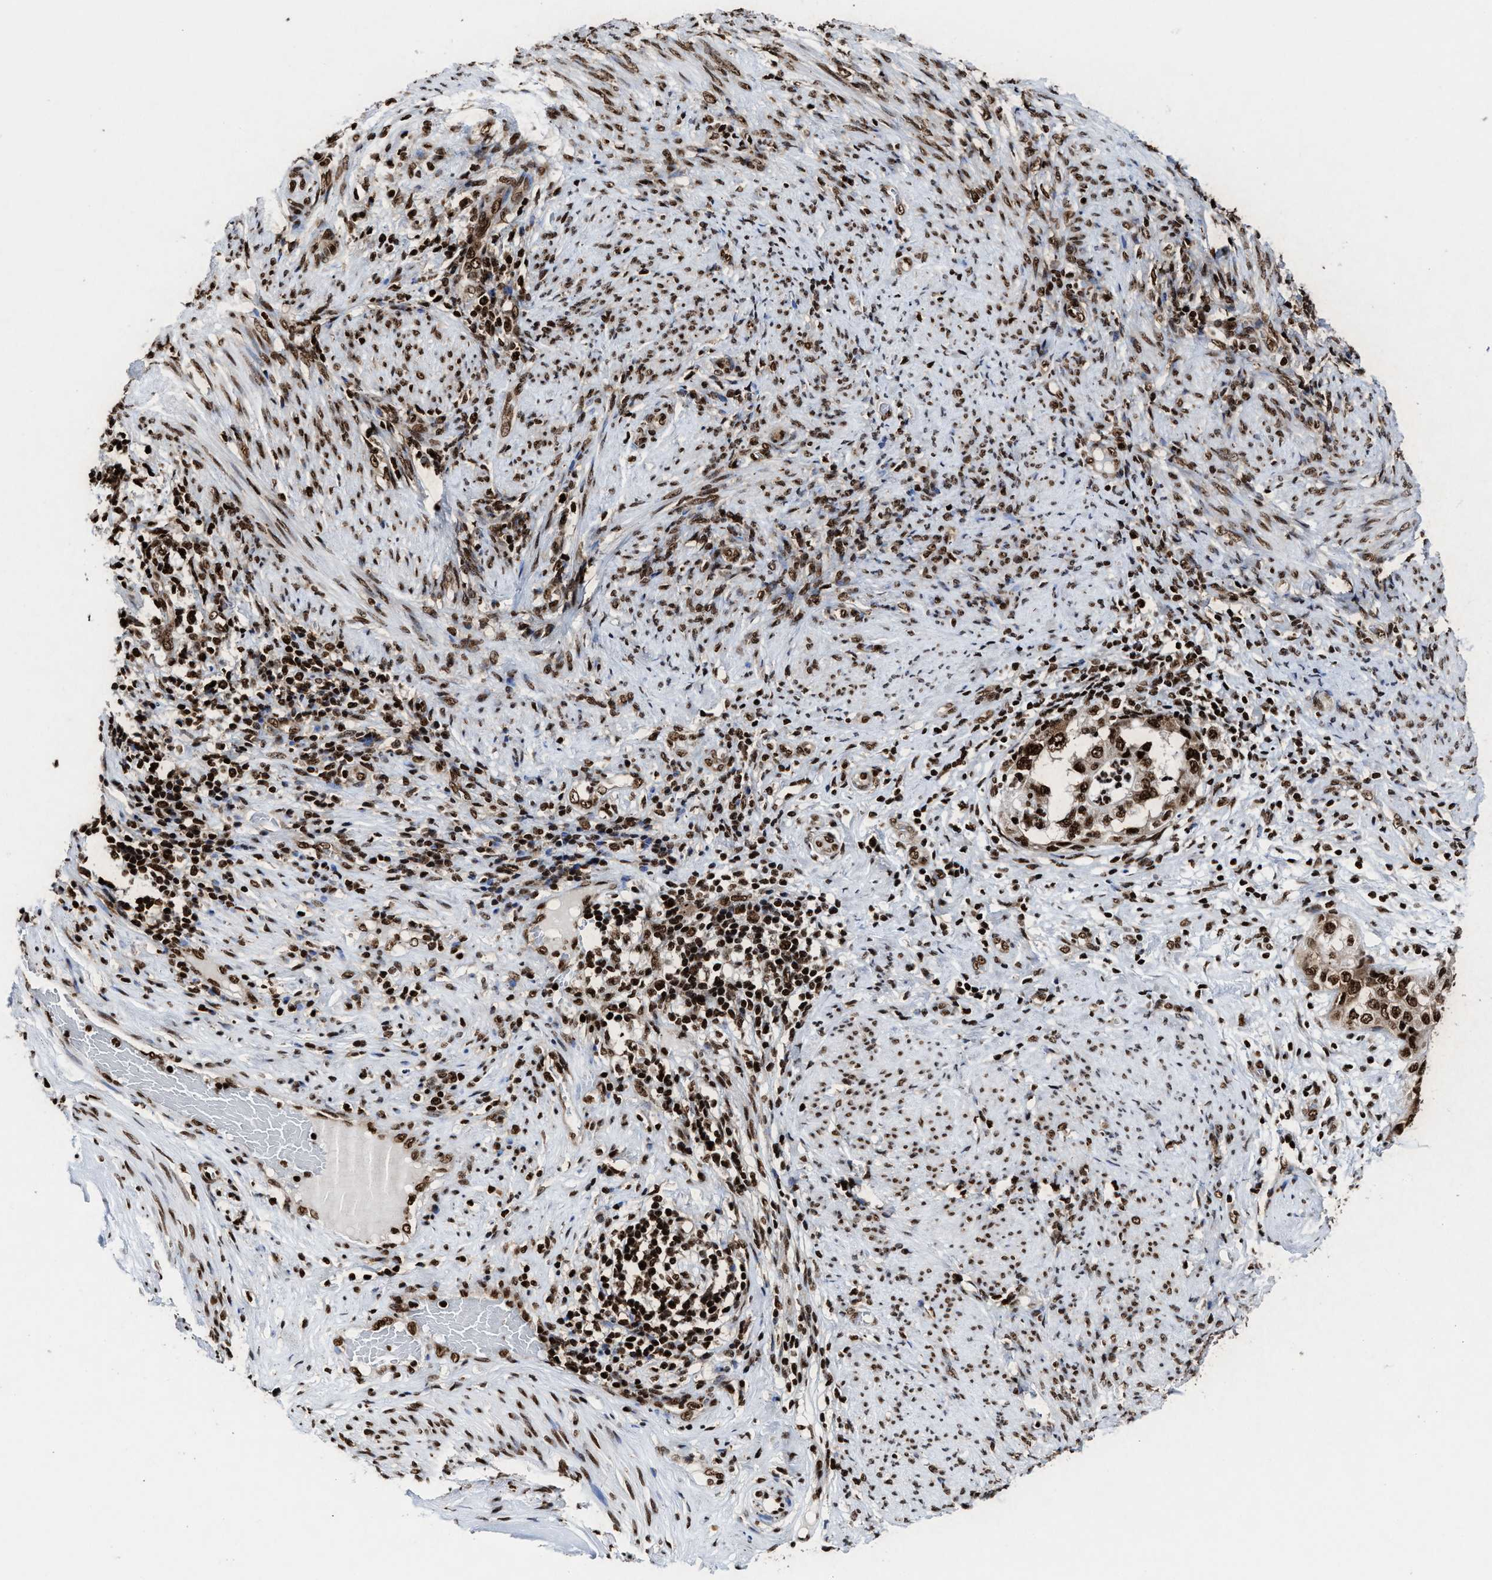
{"staining": {"intensity": "strong", "quantity": ">75%", "location": "nuclear"}, "tissue": "endometrial cancer", "cell_type": "Tumor cells", "image_type": "cancer", "snomed": [{"axis": "morphology", "description": "Adenocarcinoma, NOS"}, {"axis": "topography", "description": "Endometrium"}], "caption": "The immunohistochemical stain shows strong nuclear staining in tumor cells of adenocarcinoma (endometrial) tissue. The protein of interest is stained brown, and the nuclei are stained in blue (DAB (3,3'-diaminobenzidine) IHC with brightfield microscopy, high magnification).", "gene": "ALYREF", "patient": {"sex": "female", "age": 85}}